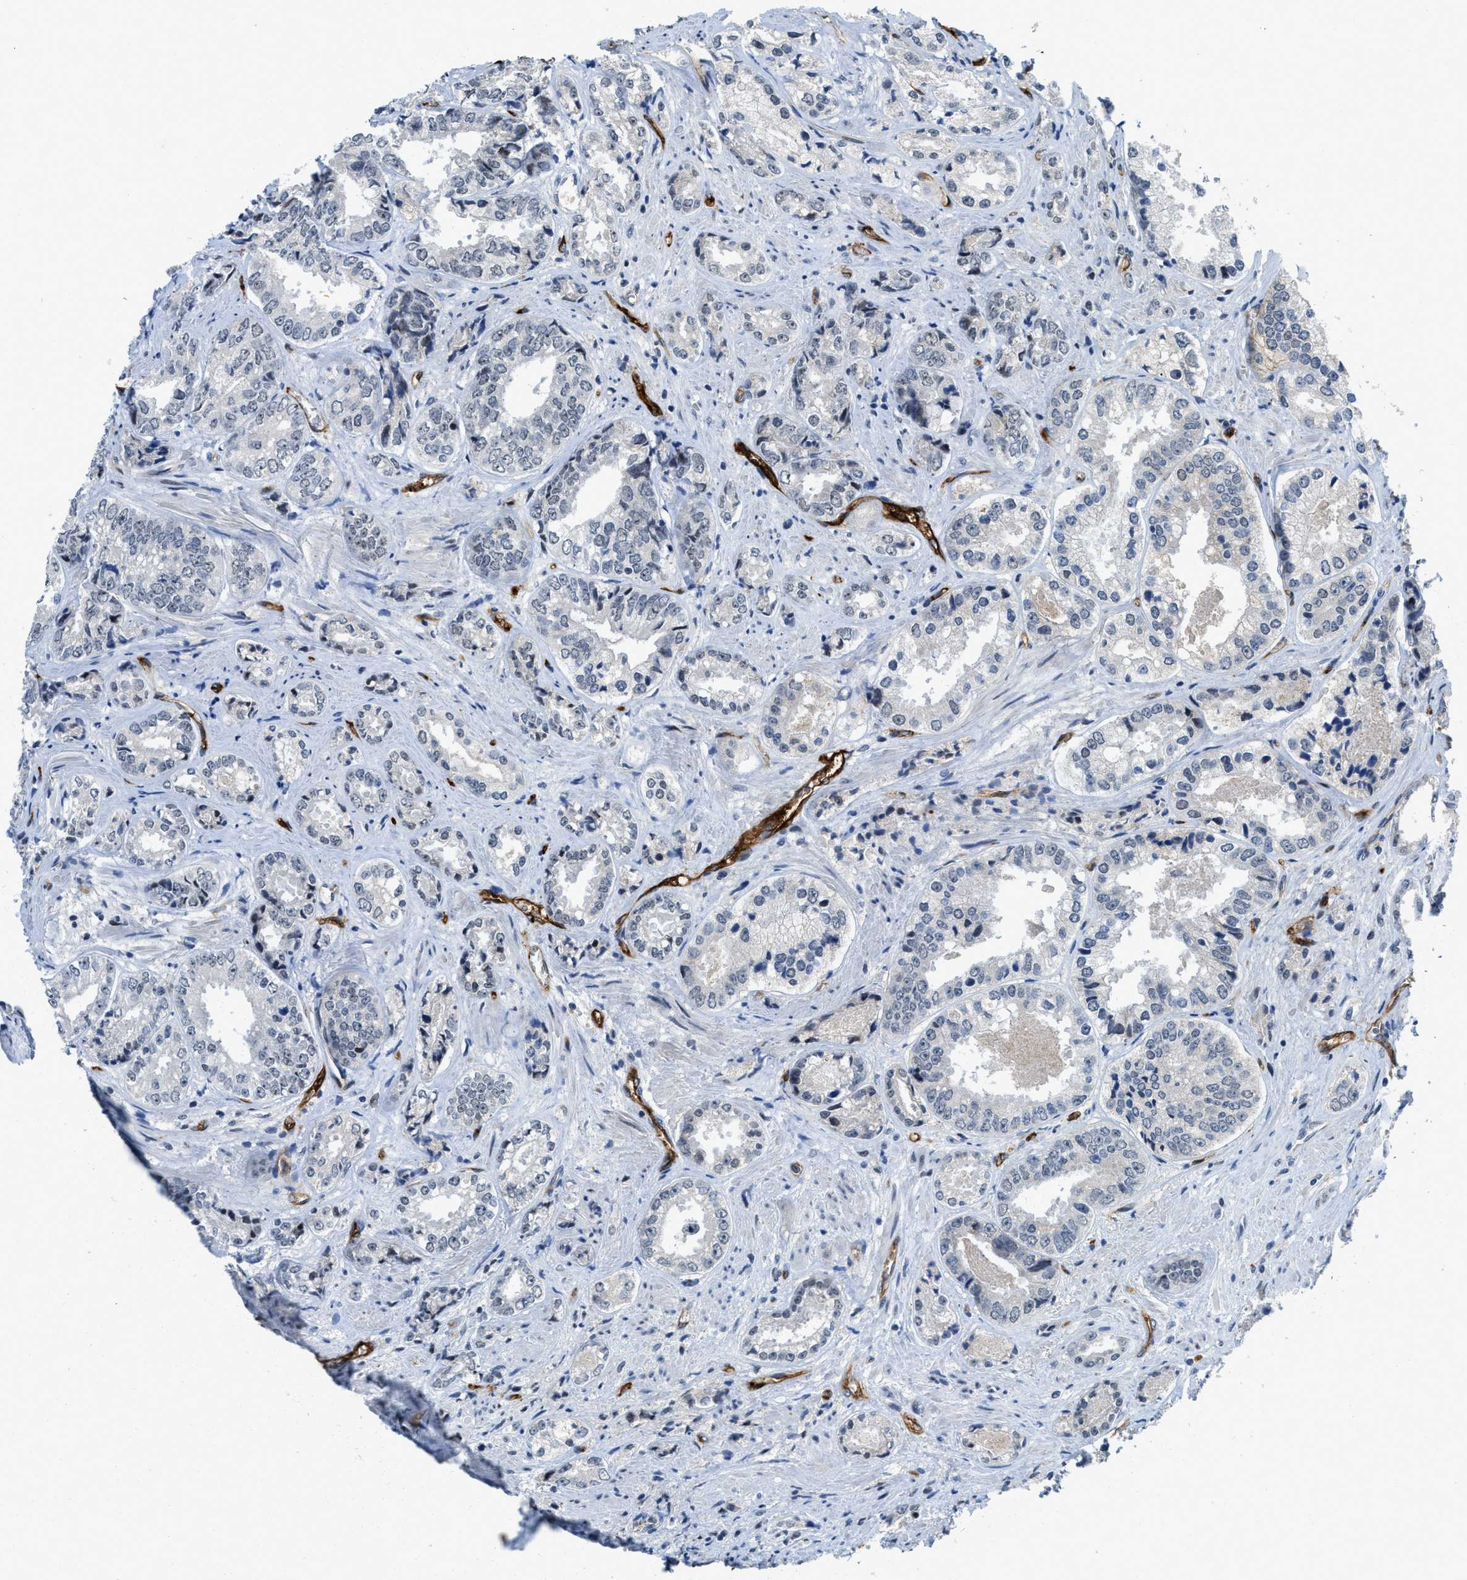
{"staining": {"intensity": "negative", "quantity": "none", "location": "none"}, "tissue": "prostate cancer", "cell_type": "Tumor cells", "image_type": "cancer", "snomed": [{"axis": "morphology", "description": "Adenocarcinoma, High grade"}, {"axis": "topography", "description": "Prostate"}], "caption": "DAB immunohistochemical staining of human prostate cancer (adenocarcinoma (high-grade)) demonstrates no significant expression in tumor cells.", "gene": "SLCO2A1", "patient": {"sex": "male", "age": 61}}